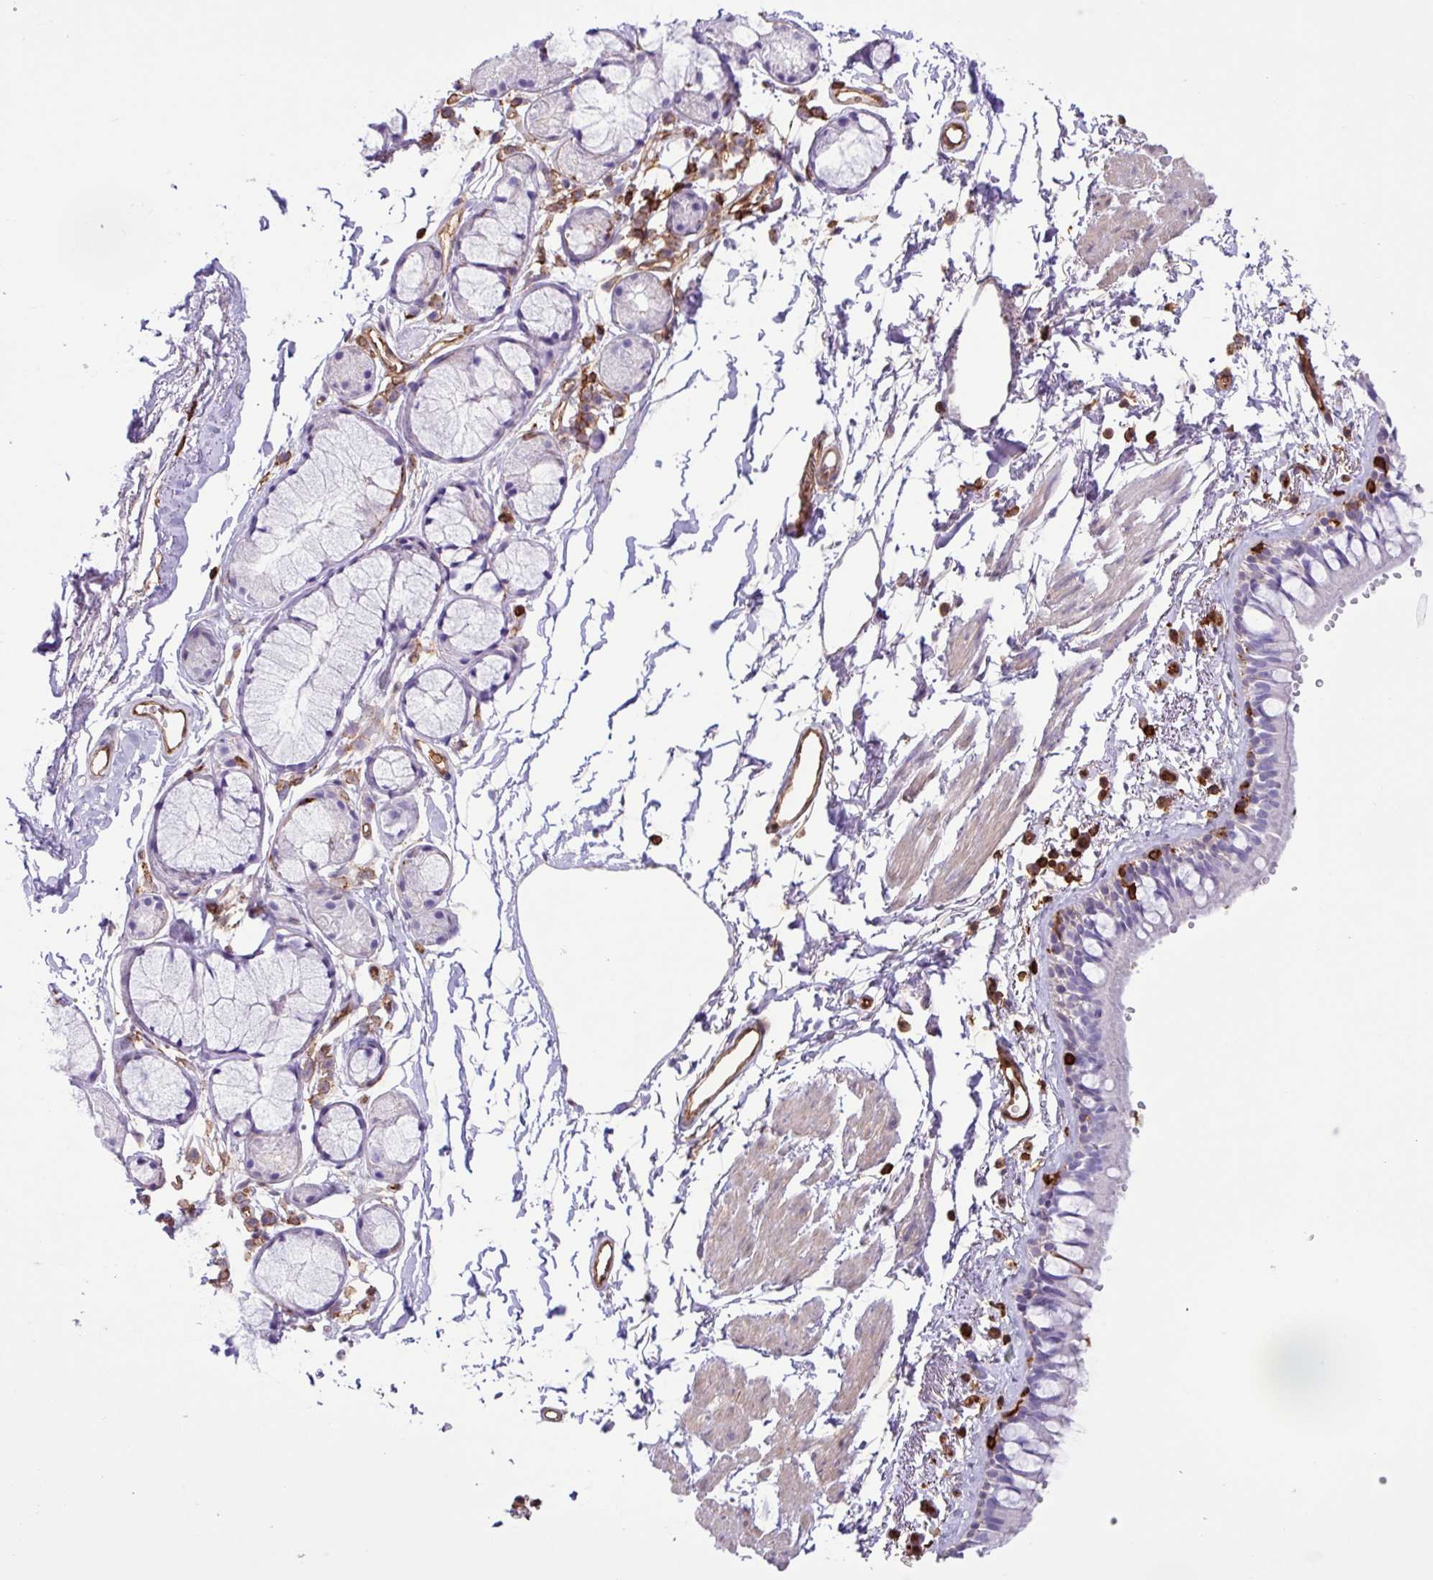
{"staining": {"intensity": "negative", "quantity": "none", "location": "none"}, "tissue": "bronchus", "cell_type": "Respiratory epithelial cells", "image_type": "normal", "snomed": [{"axis": "morphology", "description": "Normal tissue, NOS"}, {"axis": "topography", "description": "Cartilage tissue"}, {"axis": "topography", "description": "Bronchus"}, {"axis": "topography", "description": "Peripheral nerve tissue"}], "caption": "High magnification brightfield microscopy of normal bronchus stained with DAB (brown) and counterstained with hematoxylin (blue): respiratory epithelial cells show no significant positivity. (DAB immunohistochemistry (IHC) visualized using brightfield microscopy, high magnification).", "gene": "PPP1R18", "patient": {"sex": "female", "age": 59}}